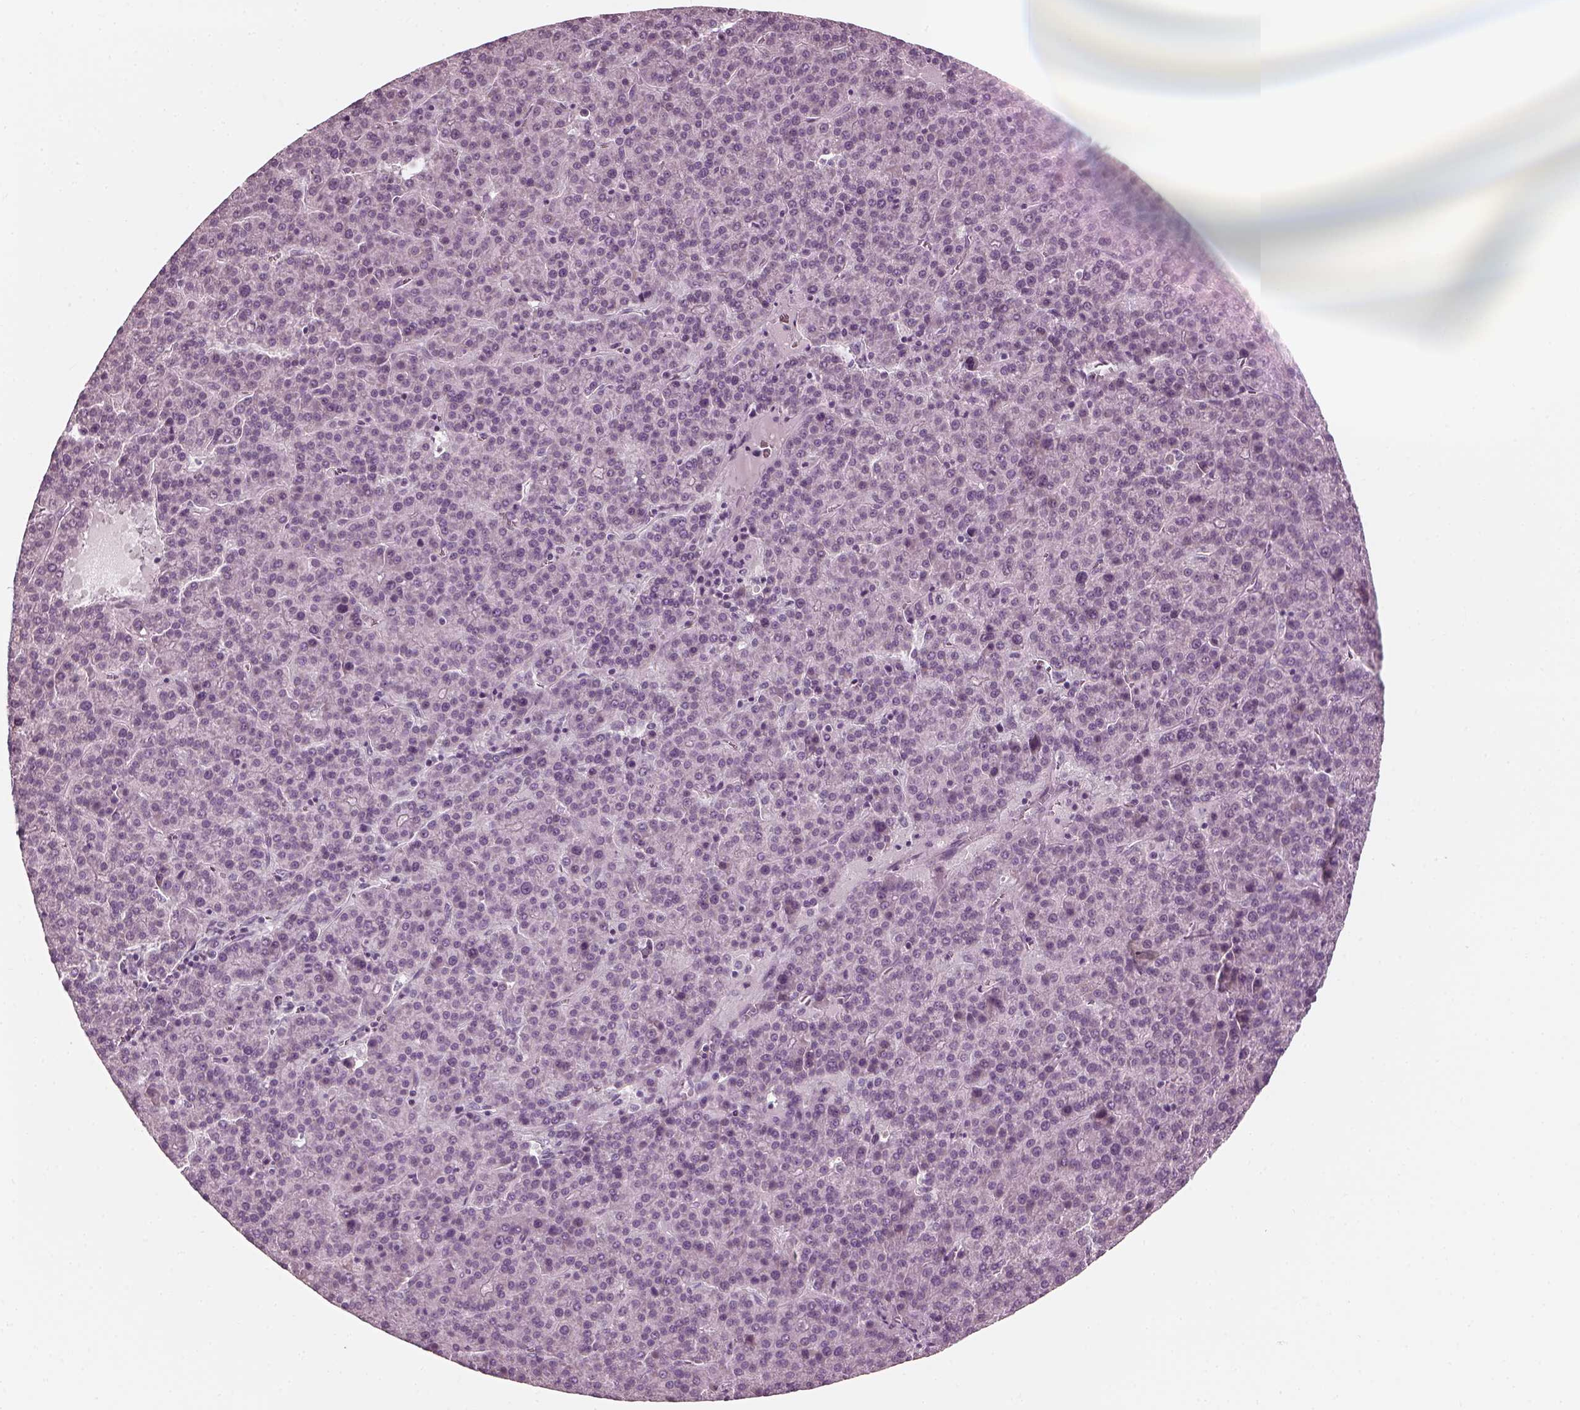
{"staining": {"intensity": "negative", "quantity": "none", "location": "none"}, "tissue": "liver cancer", "cell_type": "Tumor cells", "image_type": "cancer", "snomed": [{"axis": "morphology", "description": "Carcinoma, Hepatocellular, NOS"}, {"axis": "topography", "description": "Liver"}], "caption": "This is an IHC photomicrograph of human hepatocellular carcinoma (liver). There is no staining in tumor cells.", "gene": "CNTN1", "patient": {"sex": "female", "age": 58}}